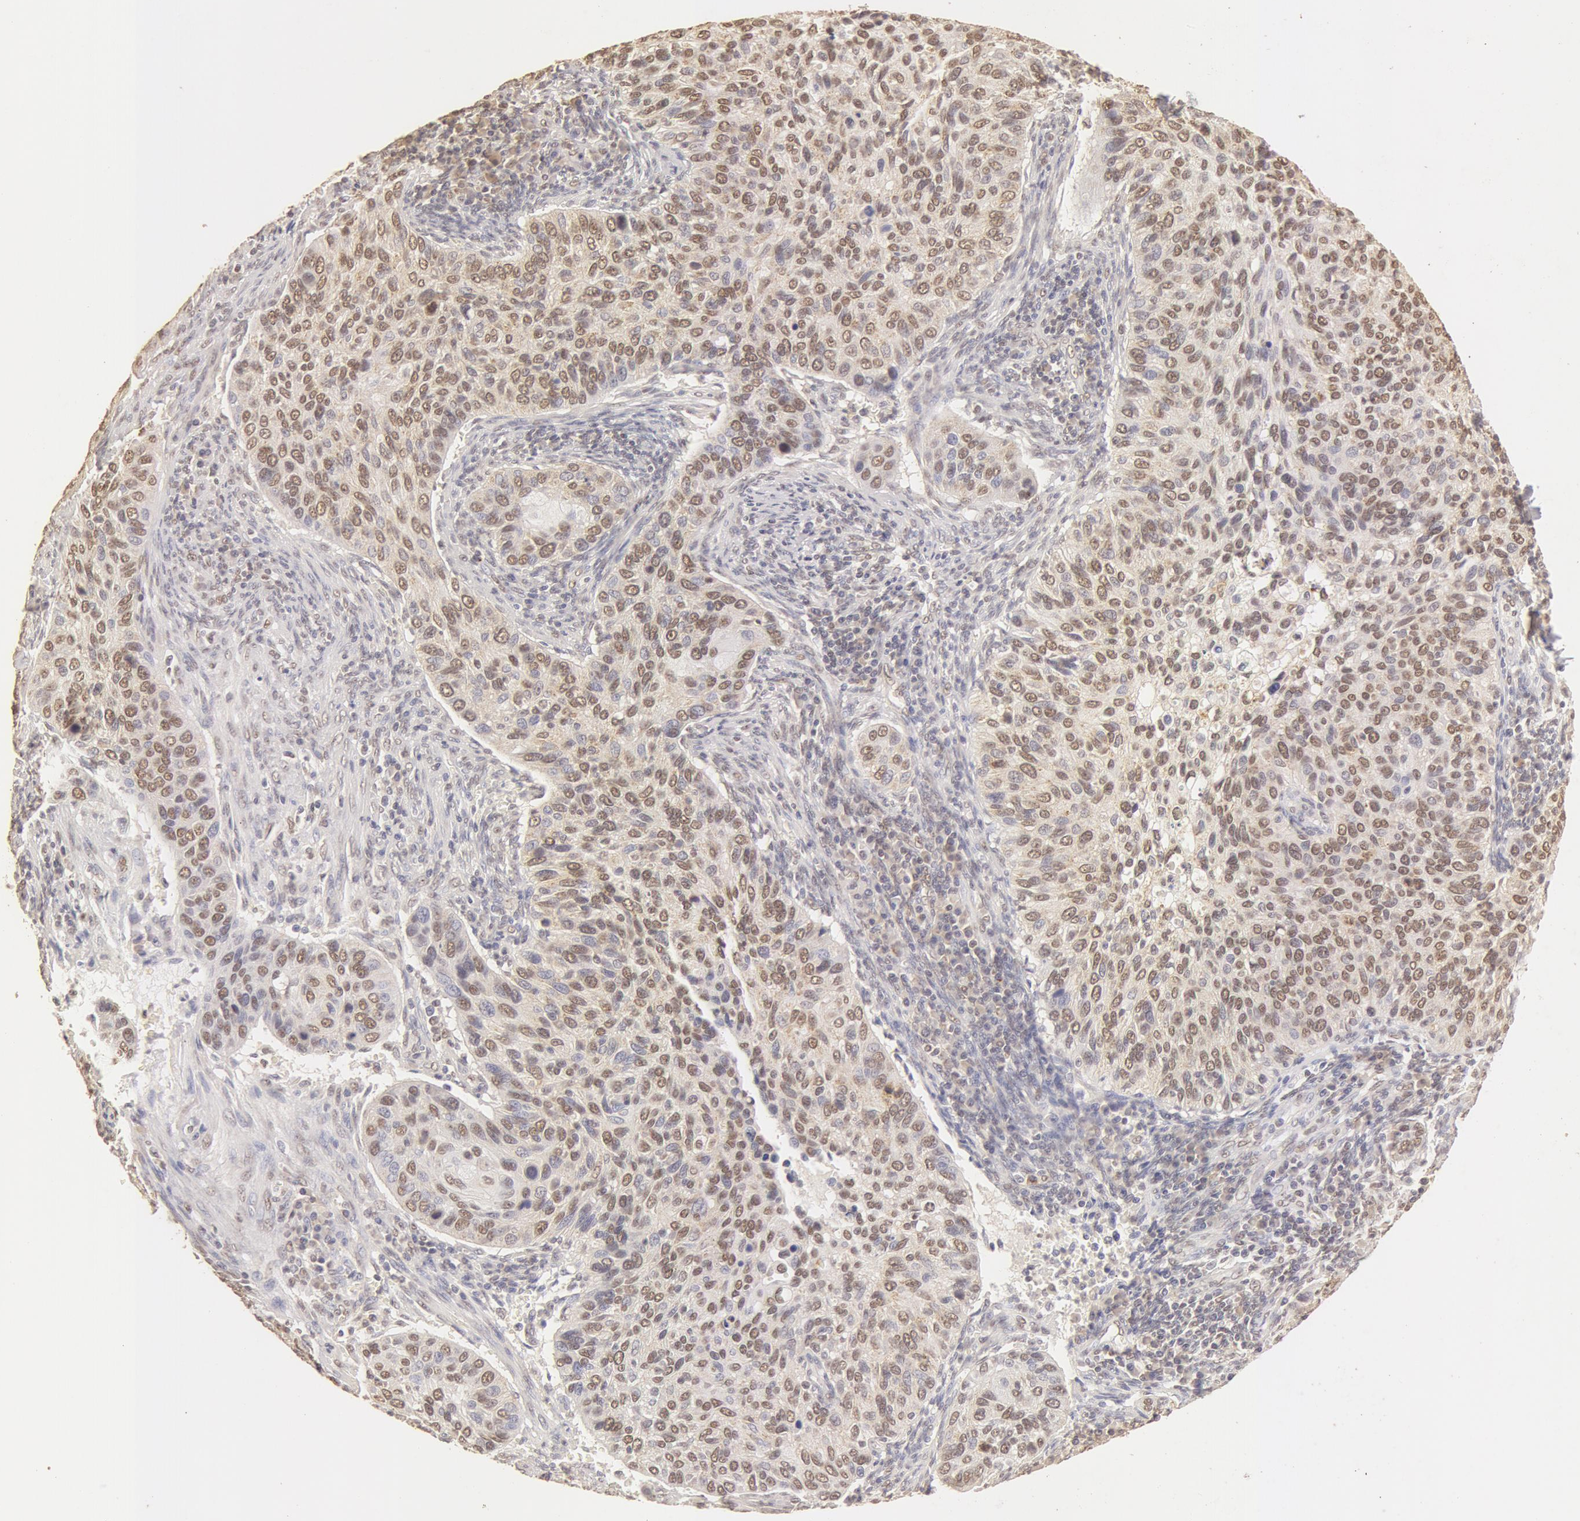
{"staining": {"intensity": "weak", "quantity": ">75%", "location": "cytoplasmic/membranous,nuclear"}, "tissue": "cervical cancer", "cell_type": "Tumor cells", "image_type": "cancer", "snomed": [{"axis": "morphology", "description": "Adenocarcinoma, NOS"}, {"axis": "topography", "description": "Cervix"}], "caption": "High-power microscopy captured an IHC image of cervical adenocarcinoma, revealing weak cytoplasmic/membranous and nuclear positivity in about >75% of tumor cells.", "gene": "SNRNP70", "patient": {"sex": "female", "age": 29}}